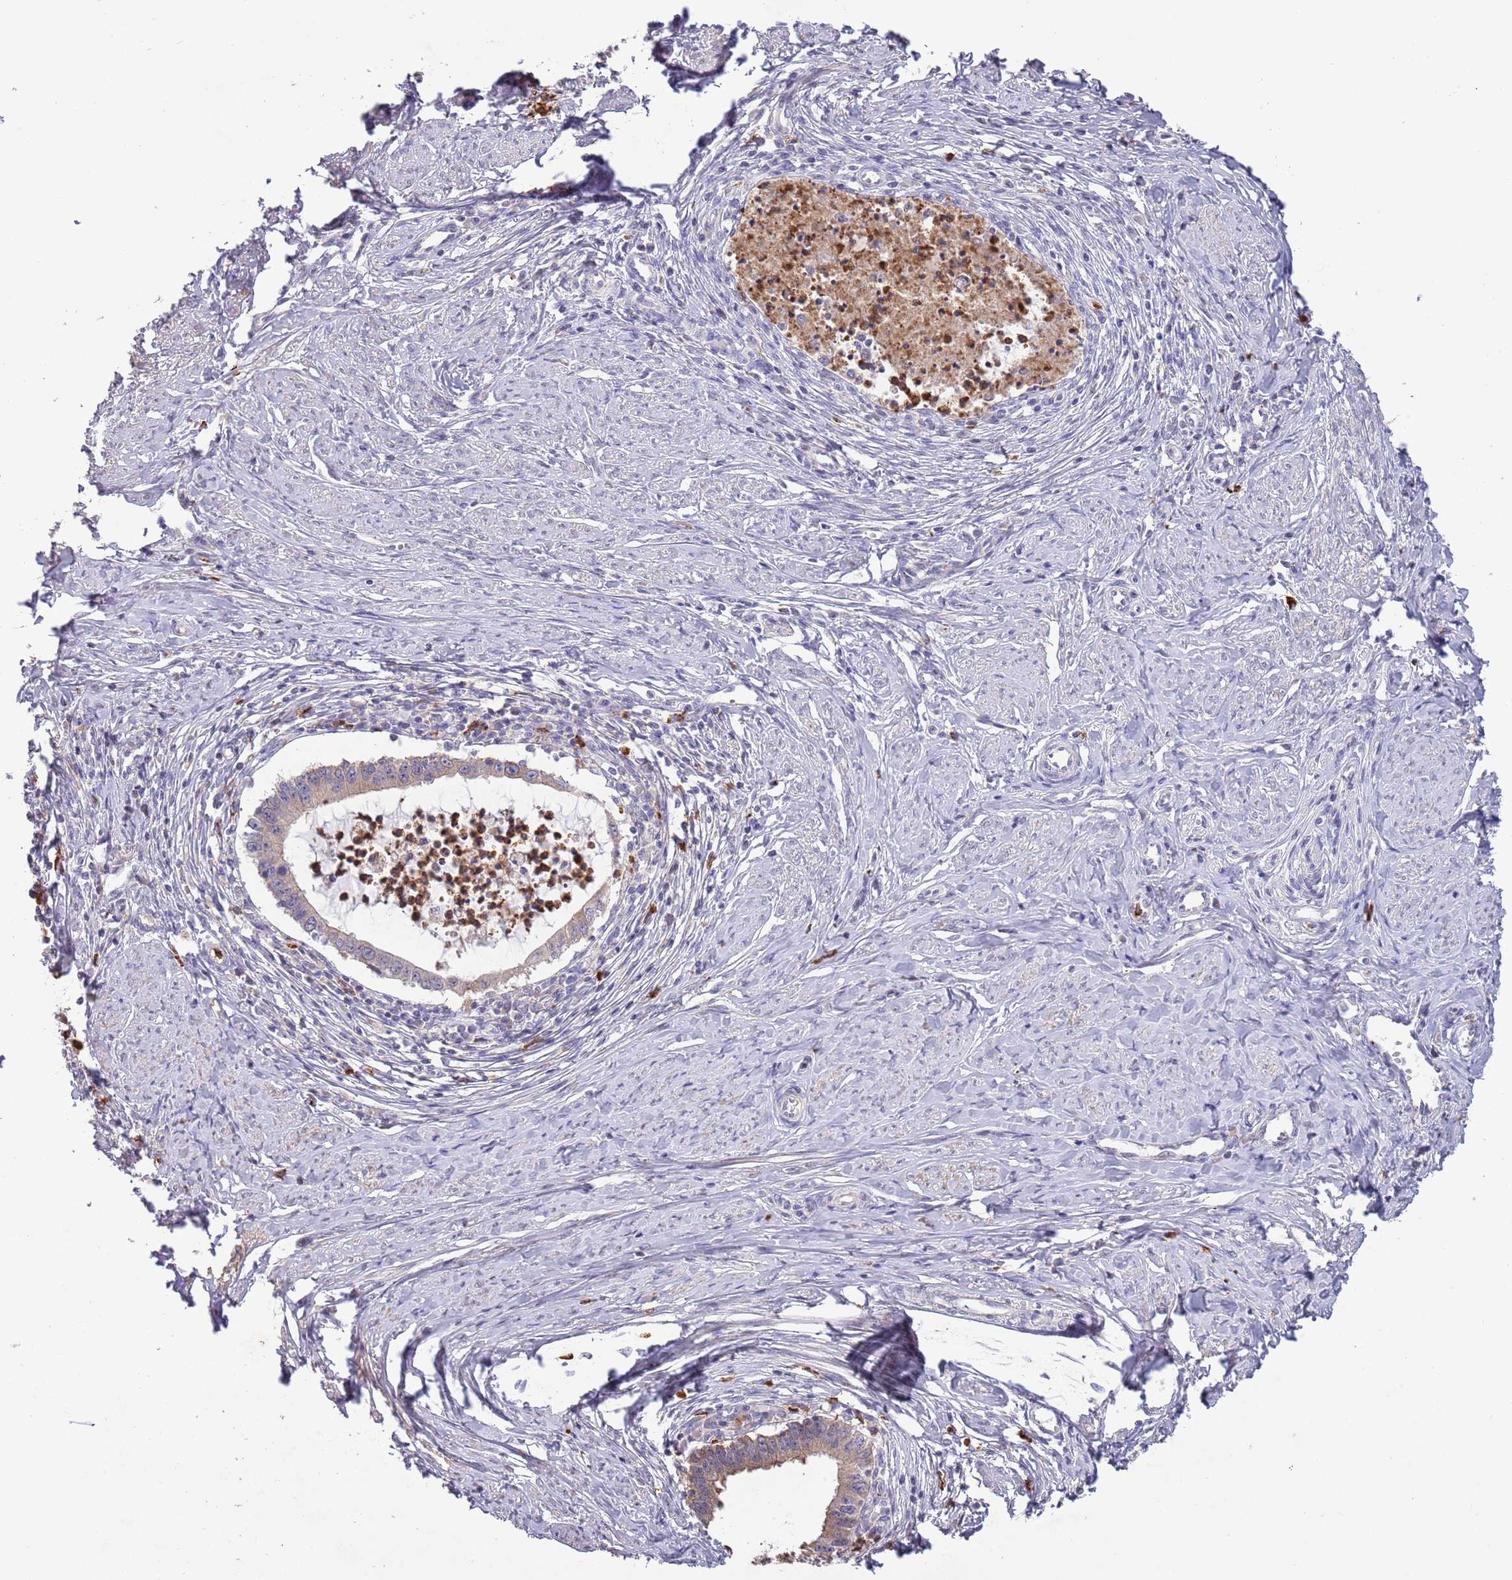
{"staining": {"intensity": "weak", "quantity": "<25%", "location": "cytoplasmic/membranous"}, "tissue": "cervical cancer", "cell_type": "Tumor cells", "image_type": "cancer", "snomed": [{"axis": "morphology", "description": "Adenocarcinoma, NOS"}, {"axis": "topography", "description": "Cervix"}], "caption": "The micrograph reveals no staining of tumor cells in adenocarcinoma (cervical).", "gene": "P2RY13", "patient": {"sex": "female", "age": 36}}